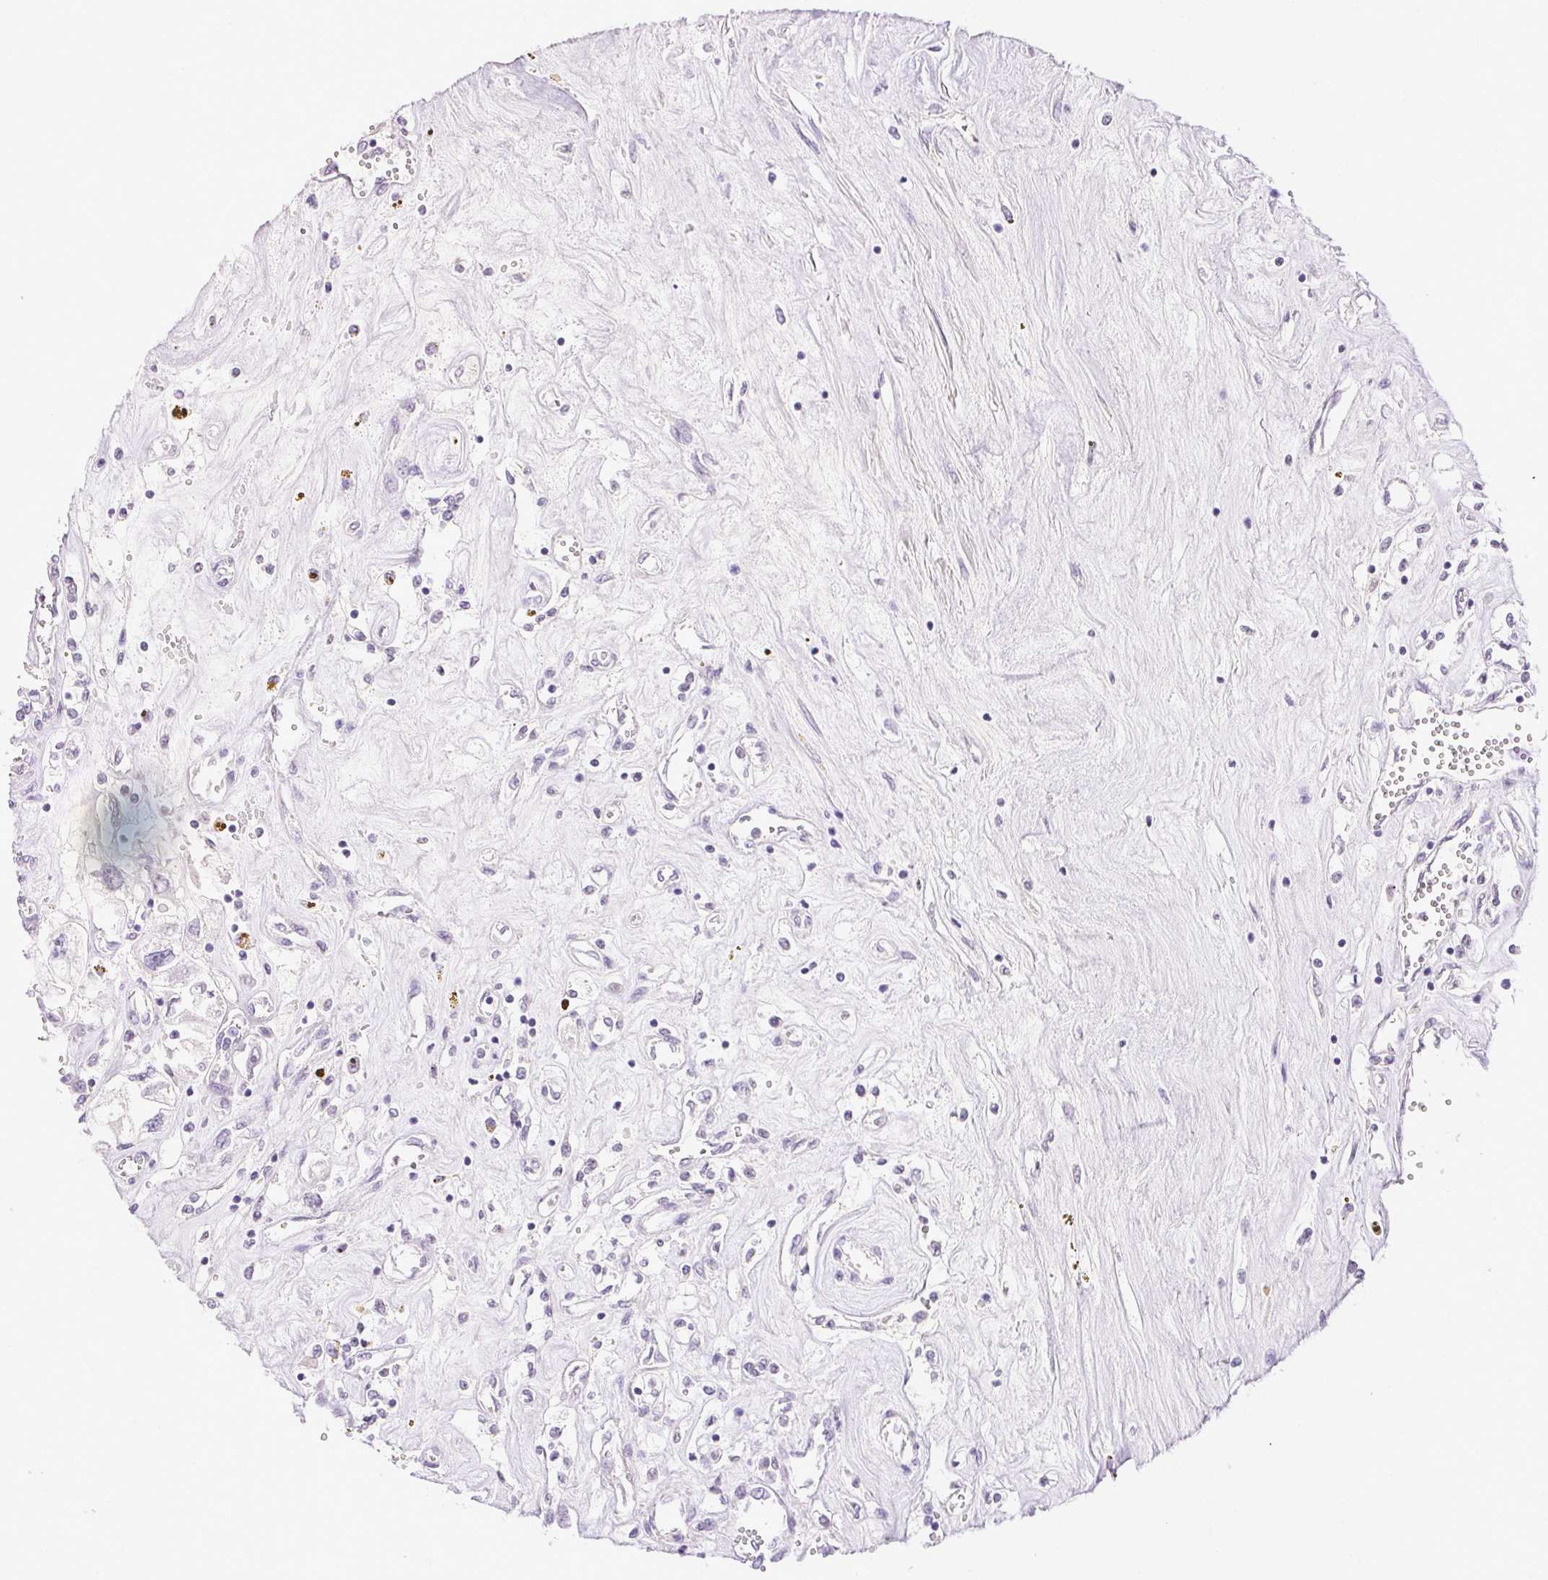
{"staining": {"intensity": "negative", "quantity": "none", "location": "none"}, "tissue": "renal cancer", "cell_type": "Tumor cells", "image_type": "cancer", "snomed": [{"axis": "morphology", "description": "Adenocarcinoma, NOS"}, {"axis": "topography", "description": "Kidney"}], "caption": "This histopathology image is of renal cancer (adenocarcinoma) stained with immunohistochemistry (IHC) to label a protein in brown with the nuclei are counter-stained blue. There is no staining in tumor cells.", "gene": "EMX2", "patient": {"sex": "female", "age": 59}}